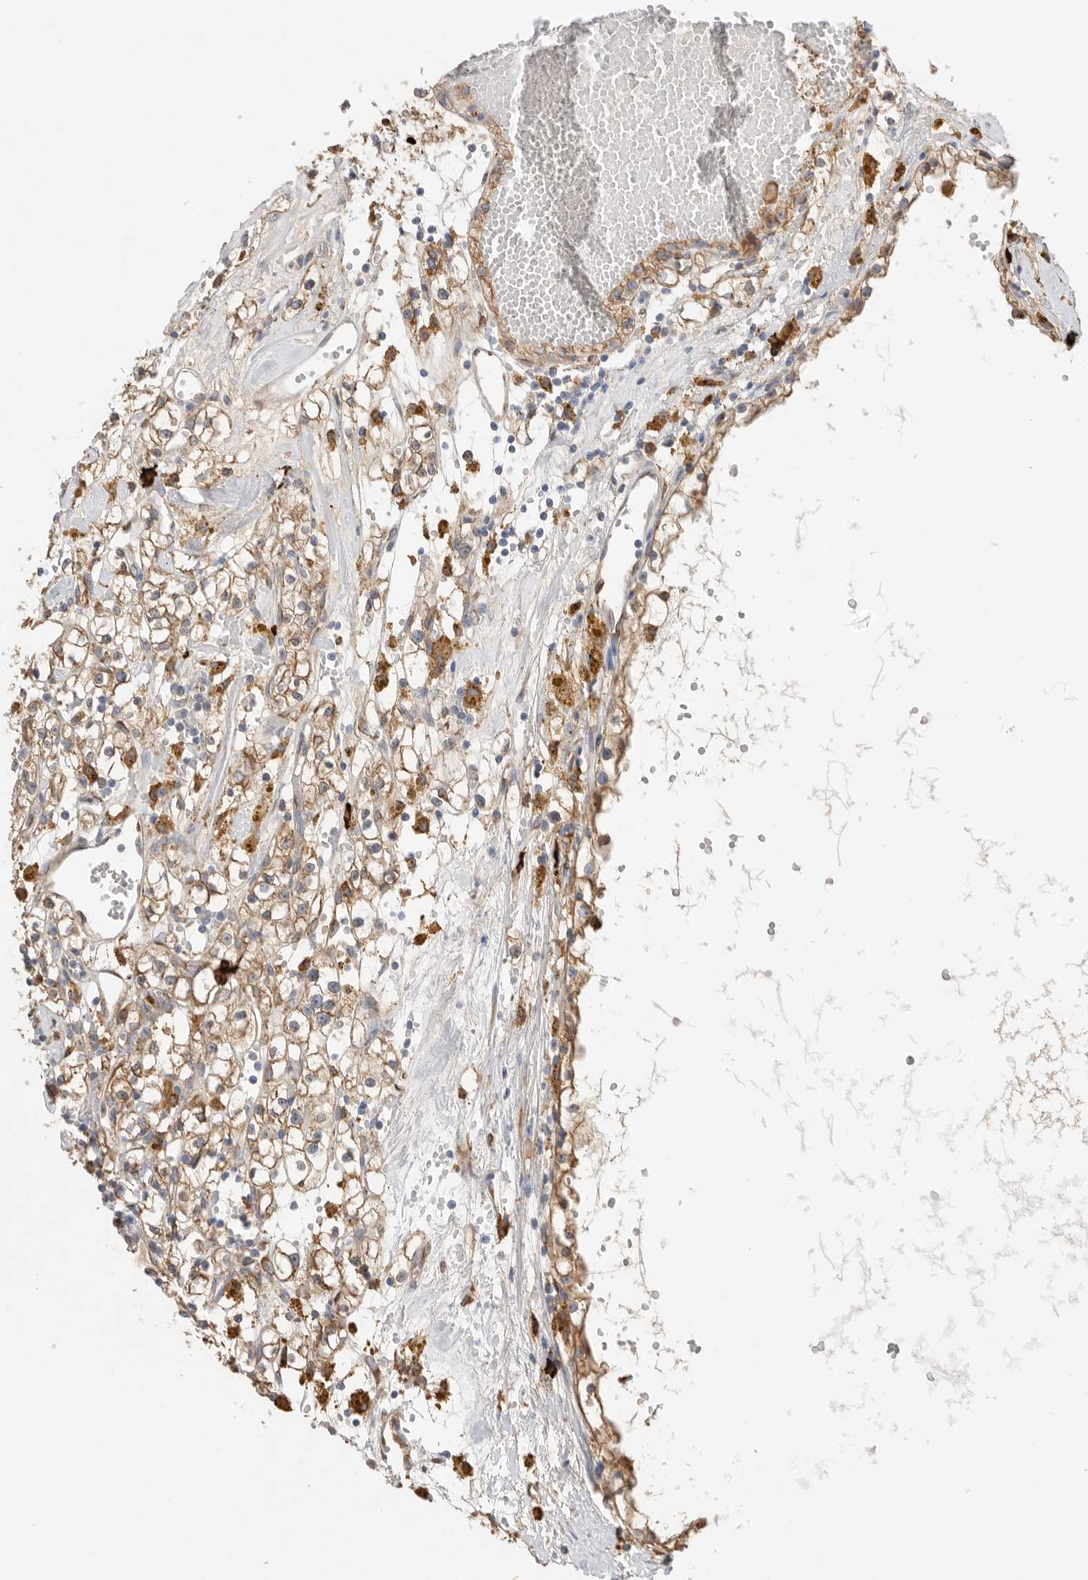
{"staining": {"intensity": "moderate", "quantity": ">75%", "location": "cytoplasmic/membranous"}, "tissue": "renal cancer", "cell_type": "Tumor cells", "image_type": "cancer", "snomed": [{"axis": "morphology", "description": "Adenocarcinoma, NOS"}, {"axis": "topography", "description": "Kidney"}], "caption": "About >75% of tumor cells in renal cancer (adenocarcinoma) display moderate cytoplasmic/membranous protein expression as visualized by brown immunohistochemical staining.", "gene": "BLOC1S5", "patient": {"sex": "male", "age": 56}}